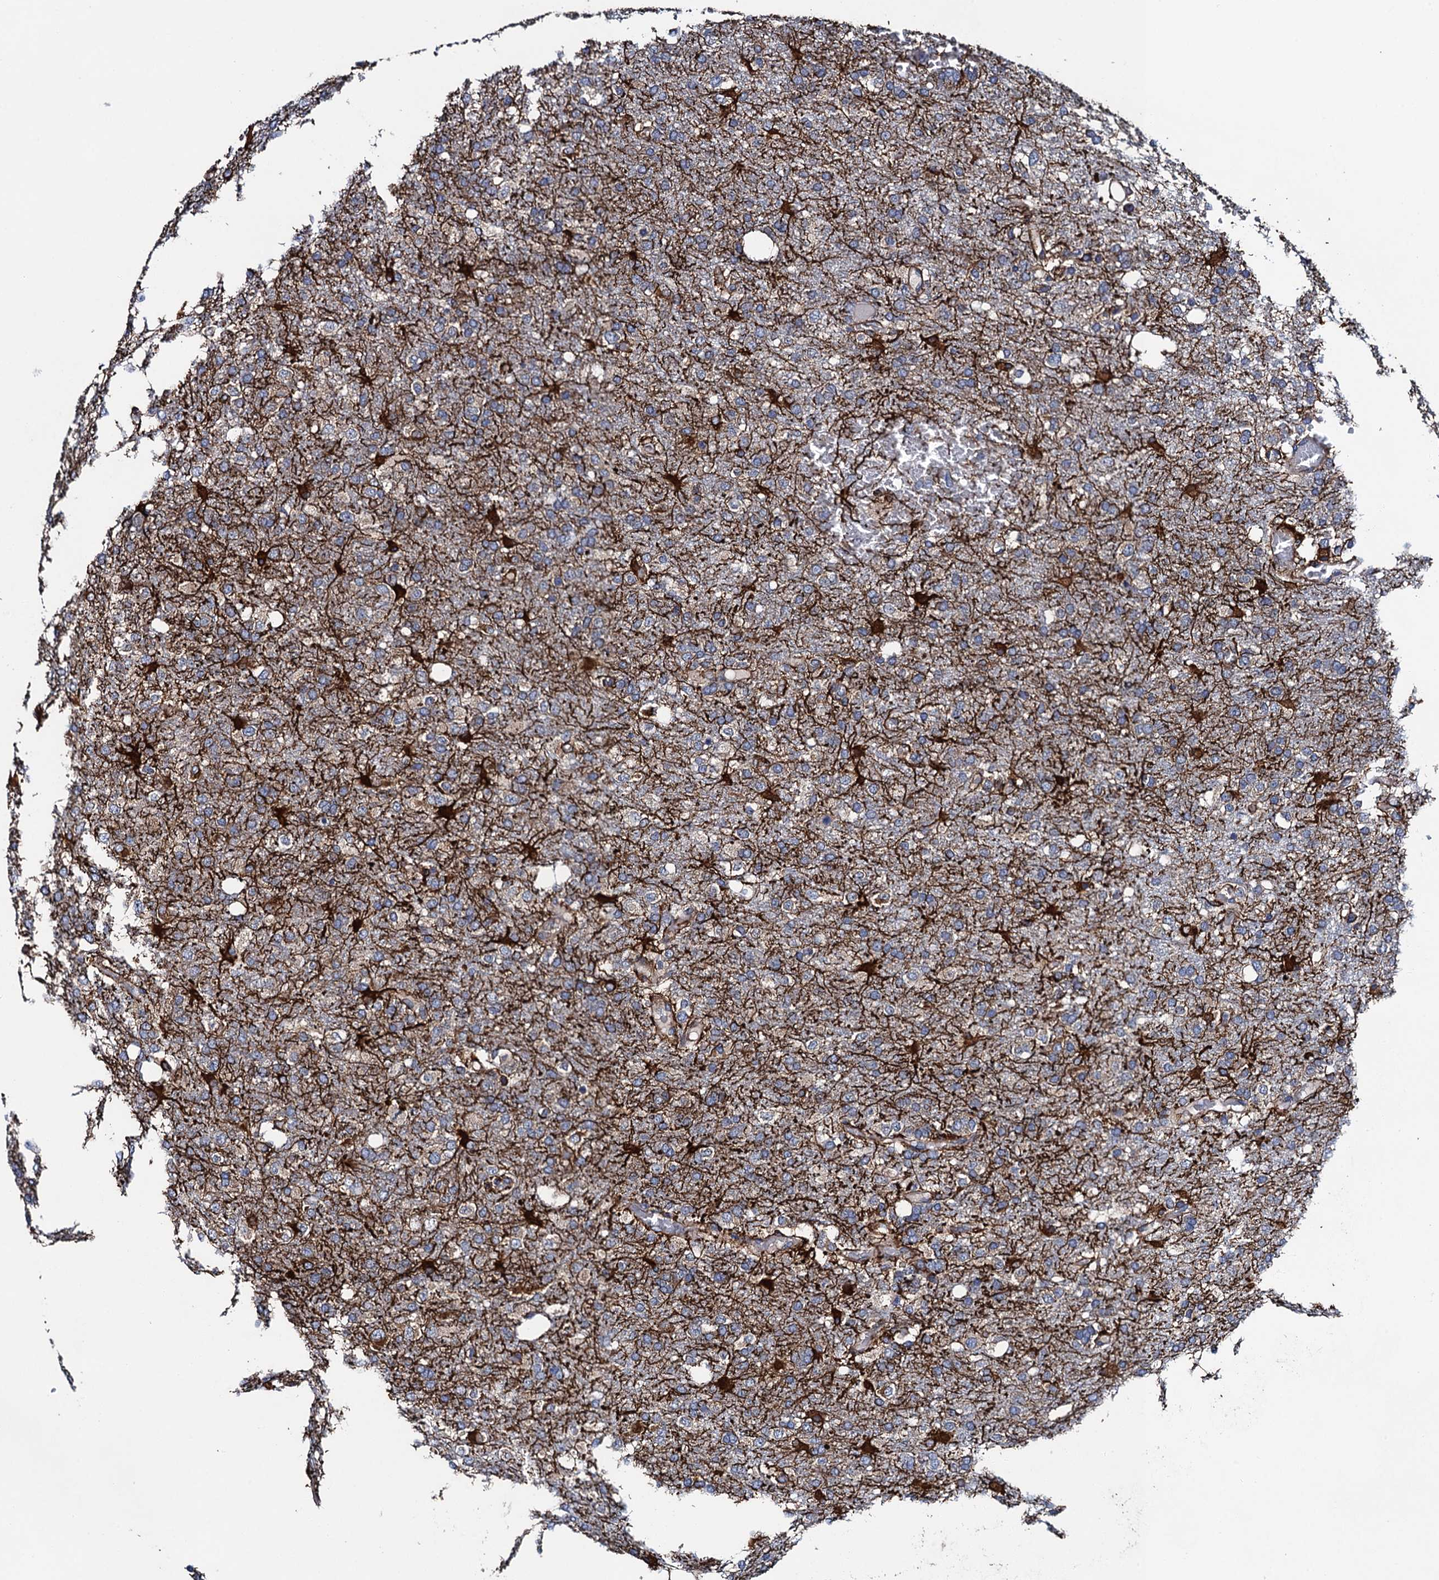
{"staining": {"intensity": "negative", "quantity": "none", "location": "none"}, "tissue": "glioma", "cell_type": "Tumor cells", "image_type": "cancer", "snomed": [{"axis": "morphology", "description": "Glioma, malignant, High grade"}, {"axis": "topography", "description": "Brain"}], "caption": "Photomicrograph shows no protein staining in tumor cells of malignant glioma (high-grade) tissue.", "gene": "ADCY9", "patient": {"sex": "female", "age": 74}}